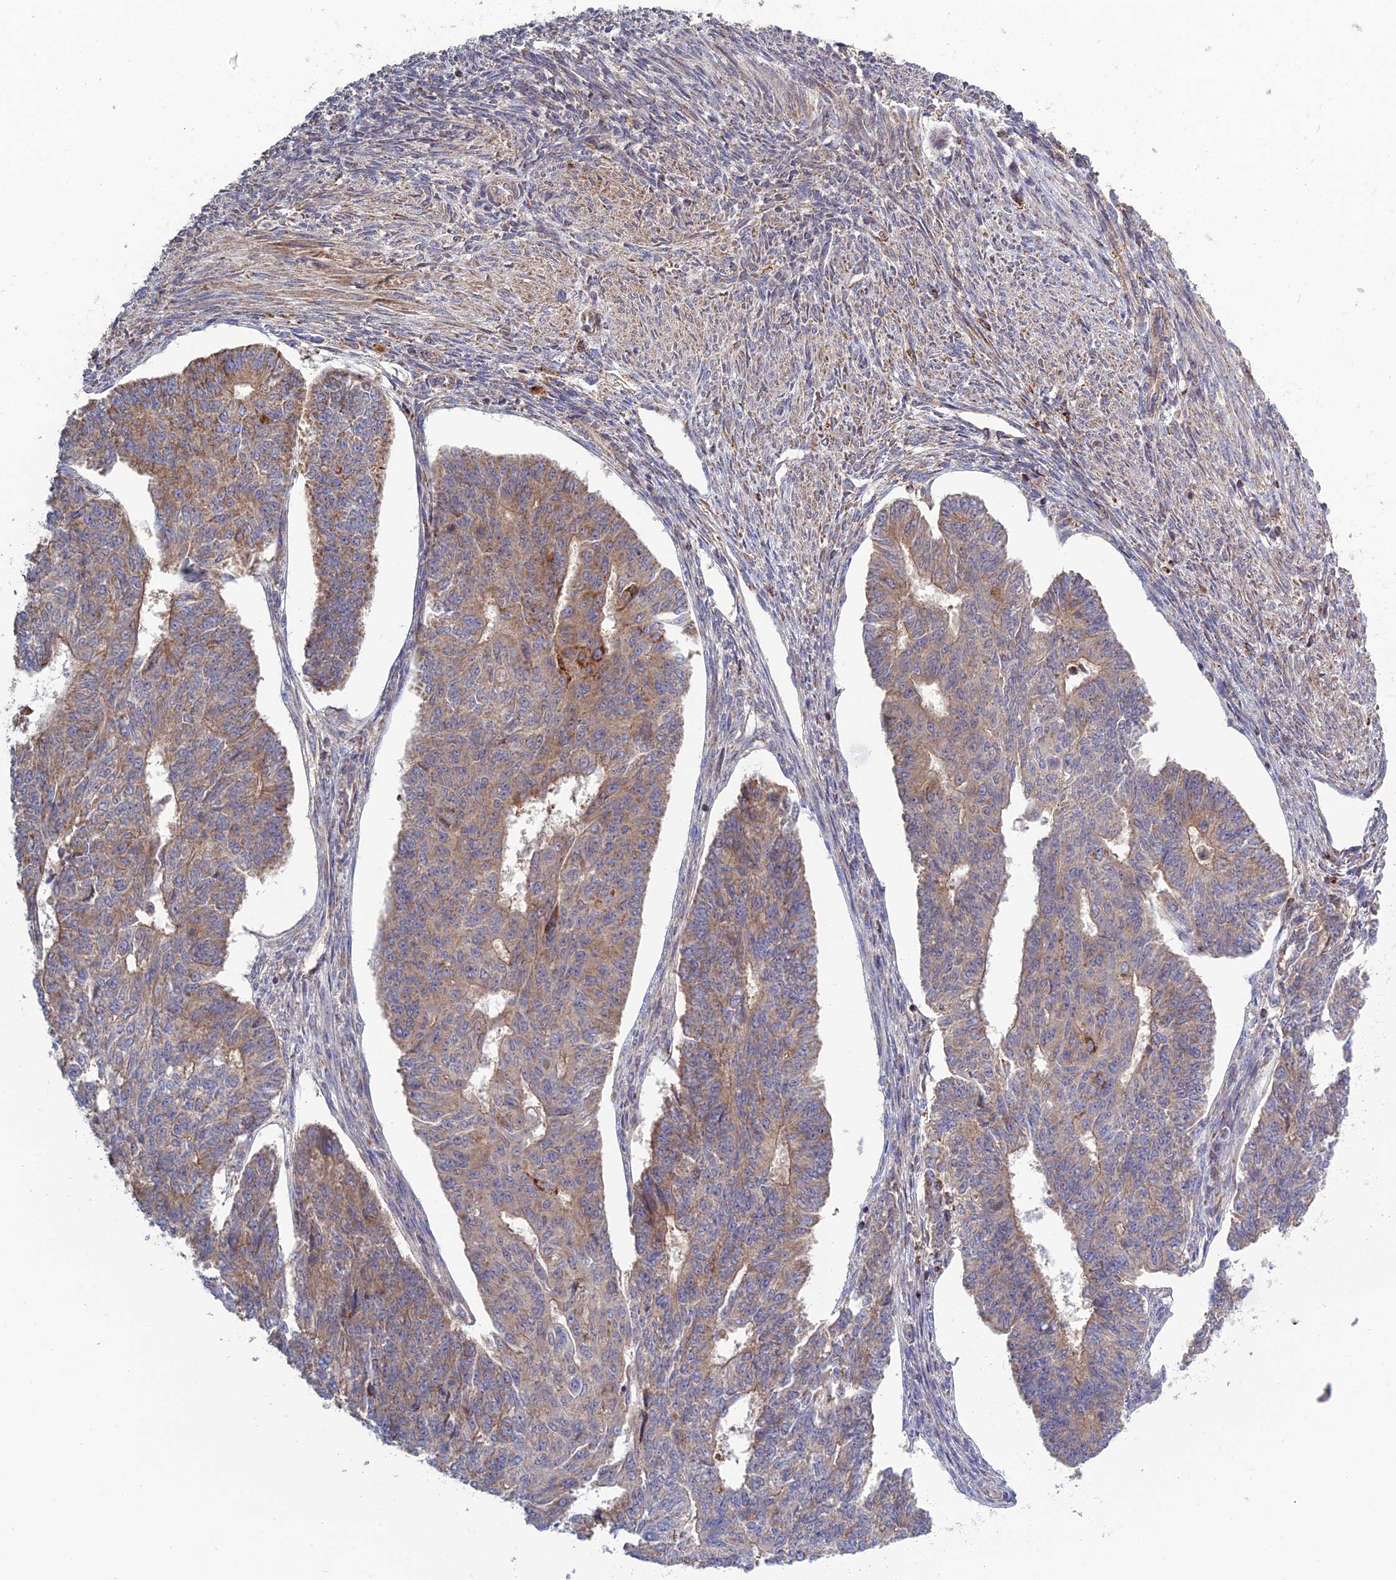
{"staining": {"intensity": "moderate", "quantity": "<25%", "location": "cytoplasmic/membranous"}, "tissue": "endometrial cancer", "cell_type": "Tumor cells", "image_type": "cancer", "snomed": [{"axis": "morphology", "description": "Adenocarcinoma, NOS"}, {"axis": "topography", "description": "Endometrium"}], "caption": "Immunohistochemistry histopathology image of neoplastic tissue: human endometrial cancer (adenocarcinoma) stained using immunohistochemistry displays low levels of moderate protein expression localized specifically in the cytoplasmic/membranous of tumor cells, appearing as a cytoplasmic/membranous brown color.", "gene": "RIC8B", "patient": {"sex": "female", "age": 32}}